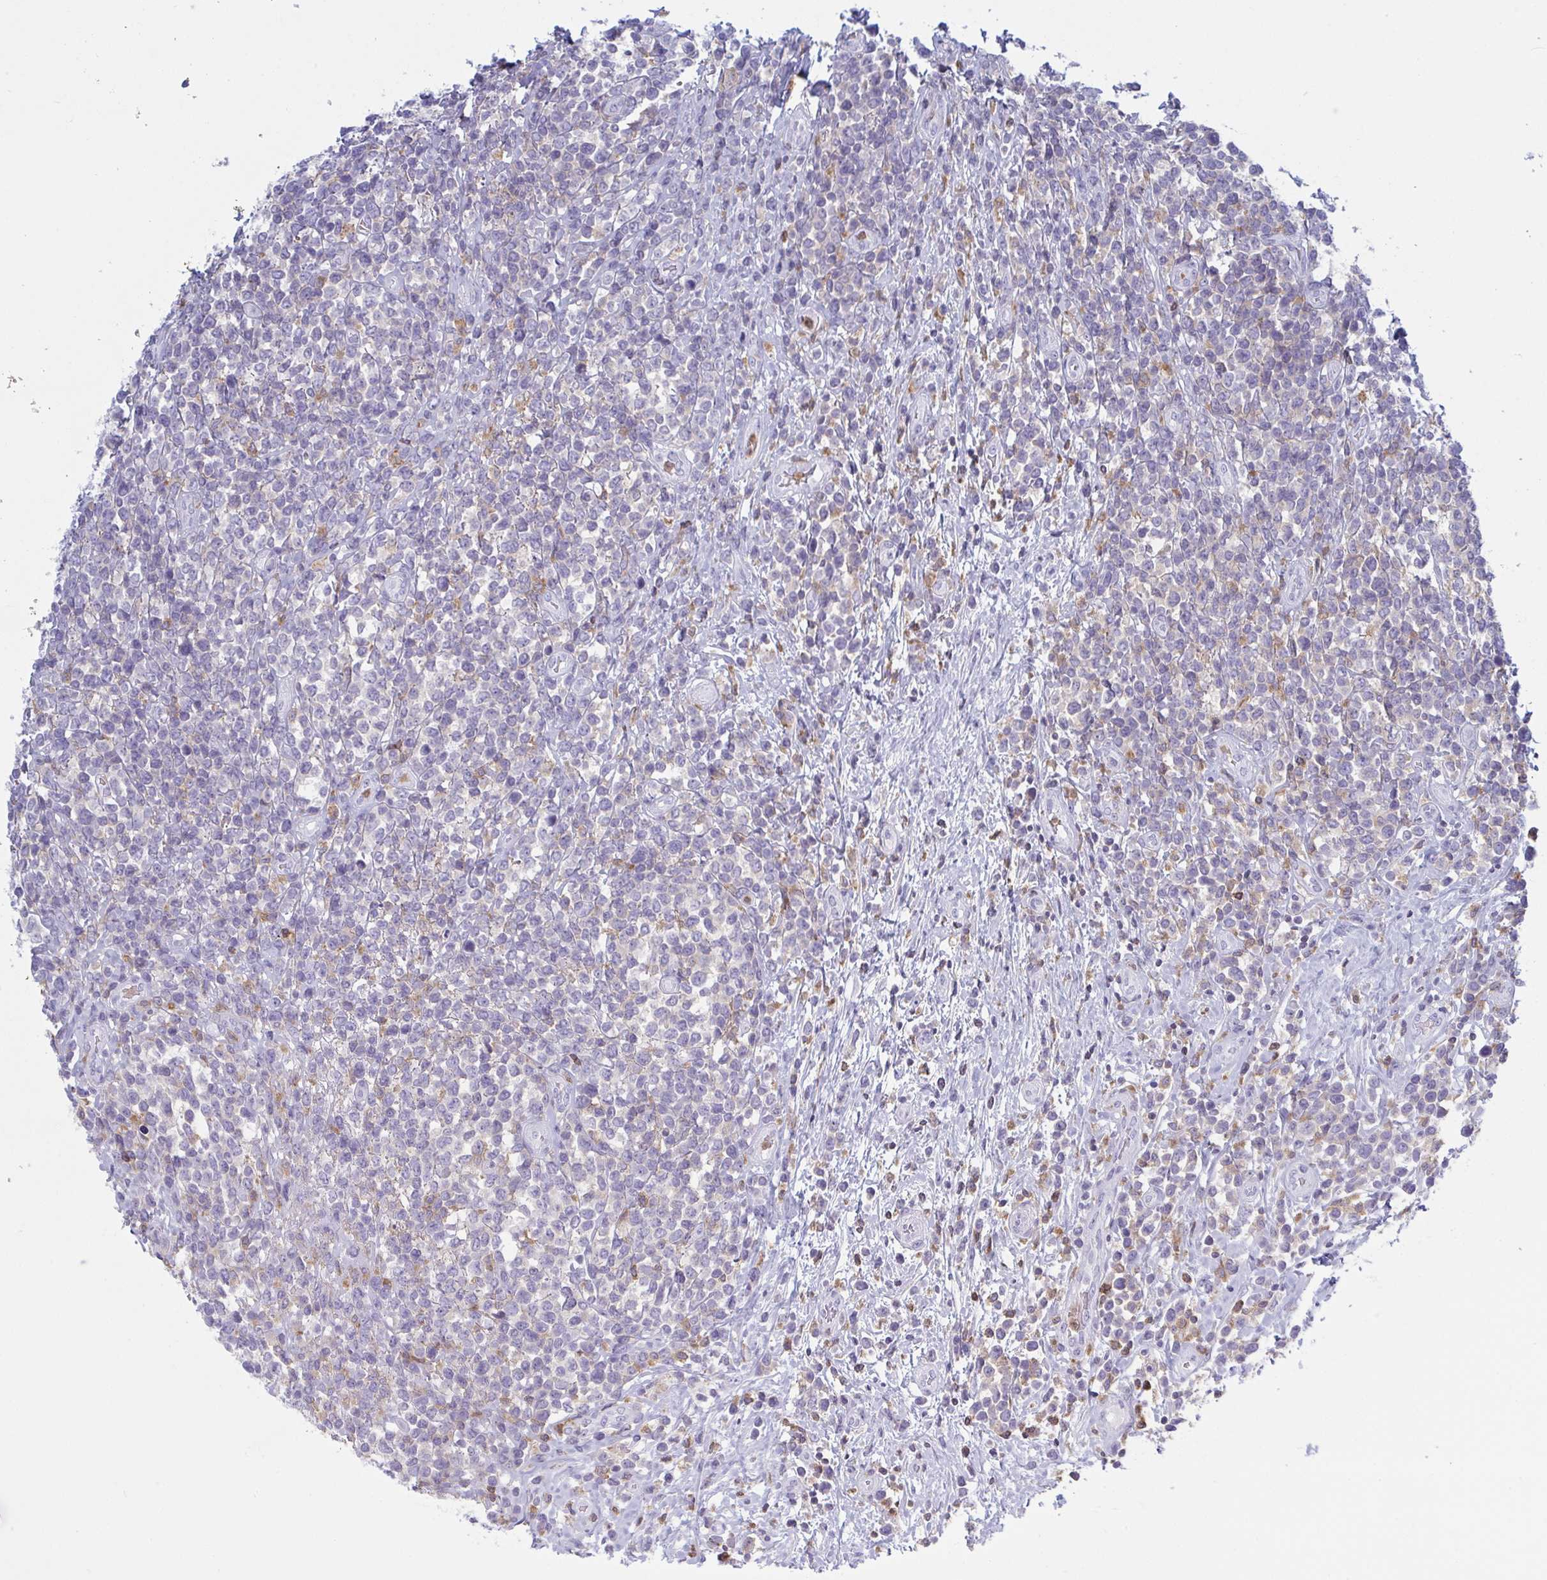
{"staining": {"intensity": "negative", "quantity": "none", "location": "none"}, "tissue": "lymphoma", "cell_type": "Tumor cells", "image_type": "cancer", "snomed": [{"axis": "morphology", "description": "Malignant lymphoma, non-Hodgkin's type, High grade"}, {"axis": "topography", "description": "Soft tissue"}], "caption": "Immunohistochemistry (IHC) histopathology image of lymphoma stained for a protein (brown), which reveals no expression in tumor cells.", "gene": "MYO1F", "patient": {"sex": "female", "age": 56}}